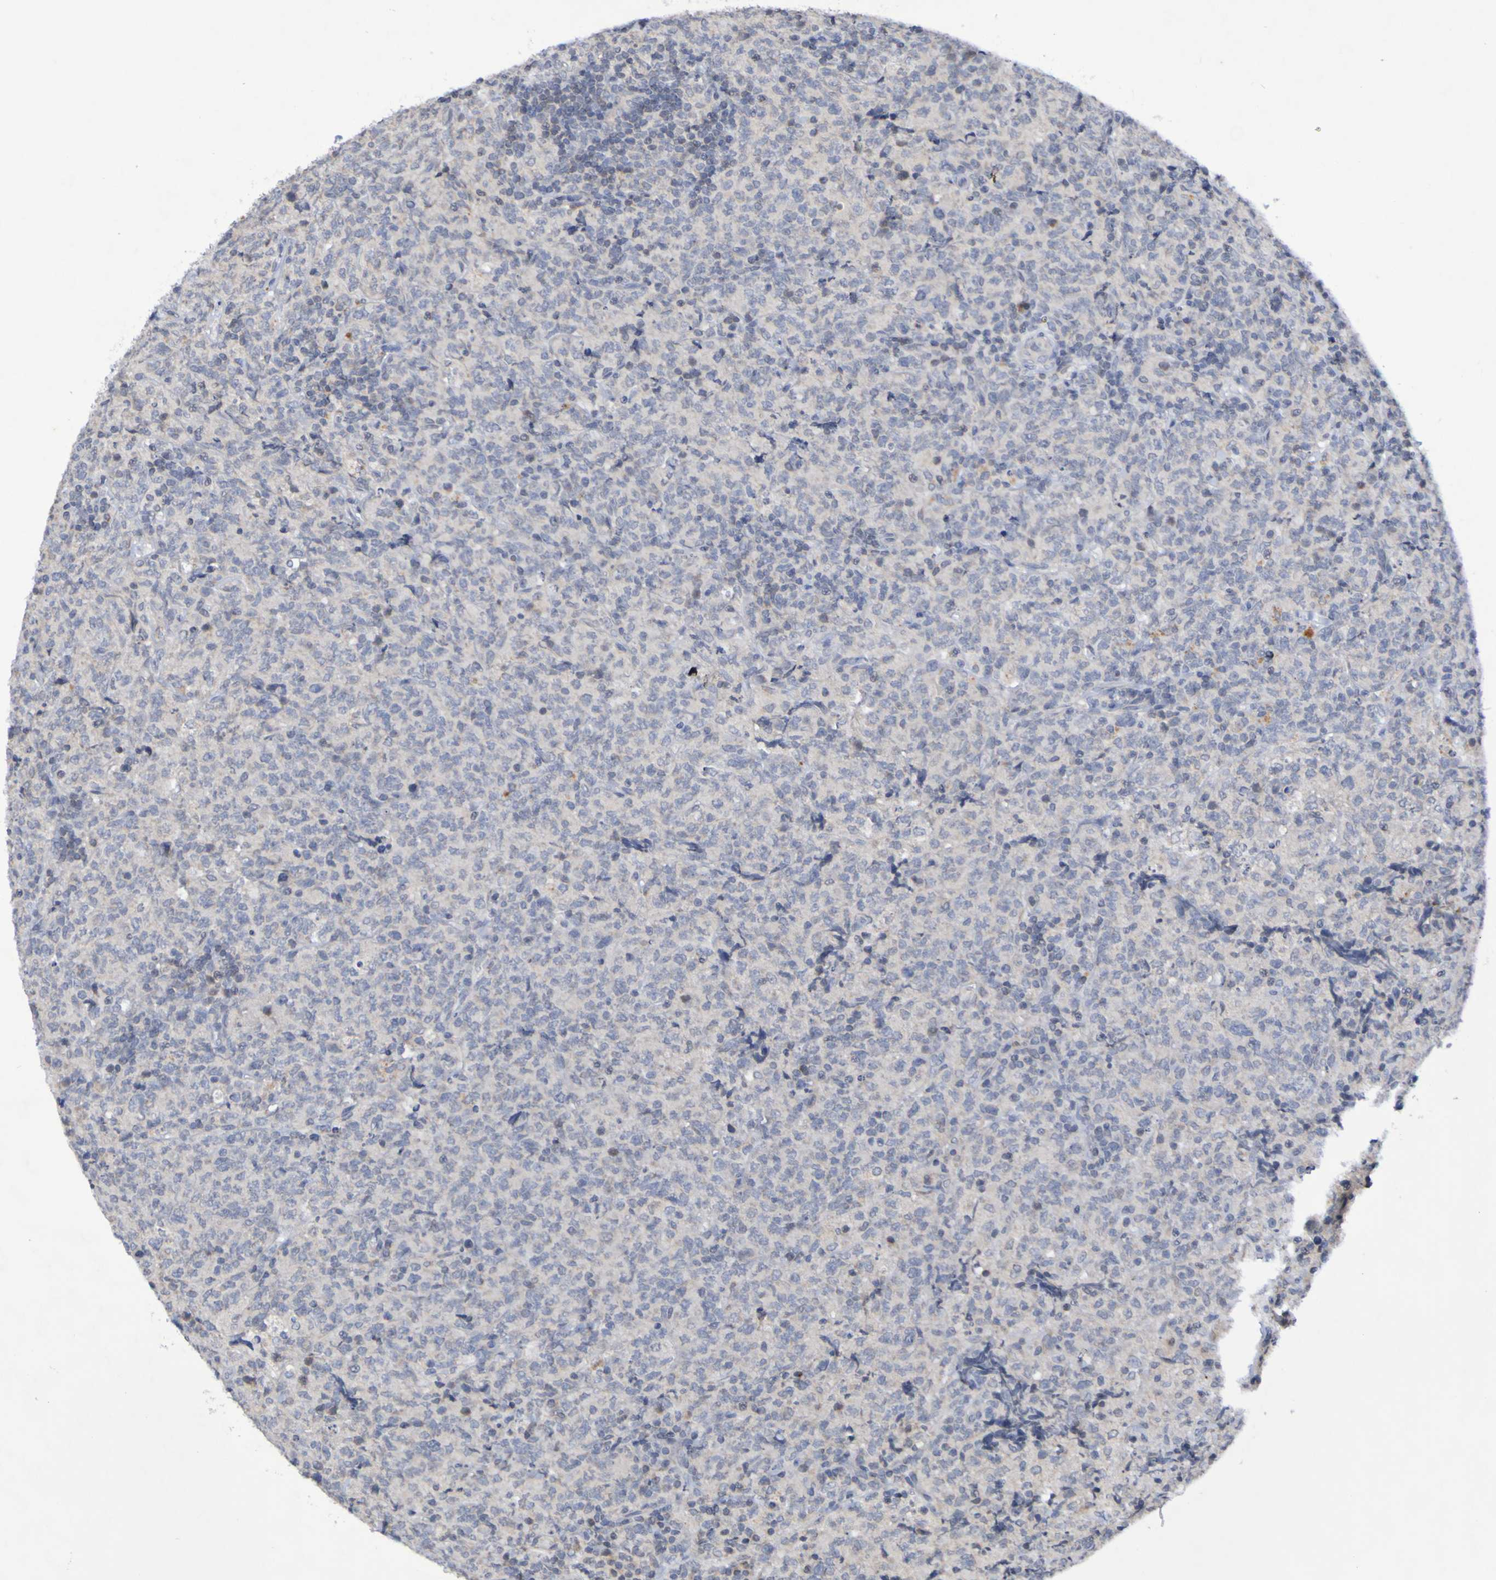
{"staining": {"intensity": "weak", "quantity": "<25%", "location": "cytoplasmic/membranous"}, "tissue": "lymphoma", "cell_type": "Tumor cells", "image_type": "cancer", "snomed": [{"axis": "morphology", "description": "Malignant lymphoma, non-Hodgkin's type, High grade"}, {"axis": "topography", "description": "Tonsil"}], "caption": "Immunohistochemistry photomicrograph of neoplastic tissue: lymphoma stained with DAB (3,3'-diaminobenzidine) shows no significant protein staining in tumor cells.", "gene": "PTP4A2", "patient": {"sex": "female", "age": 36}}